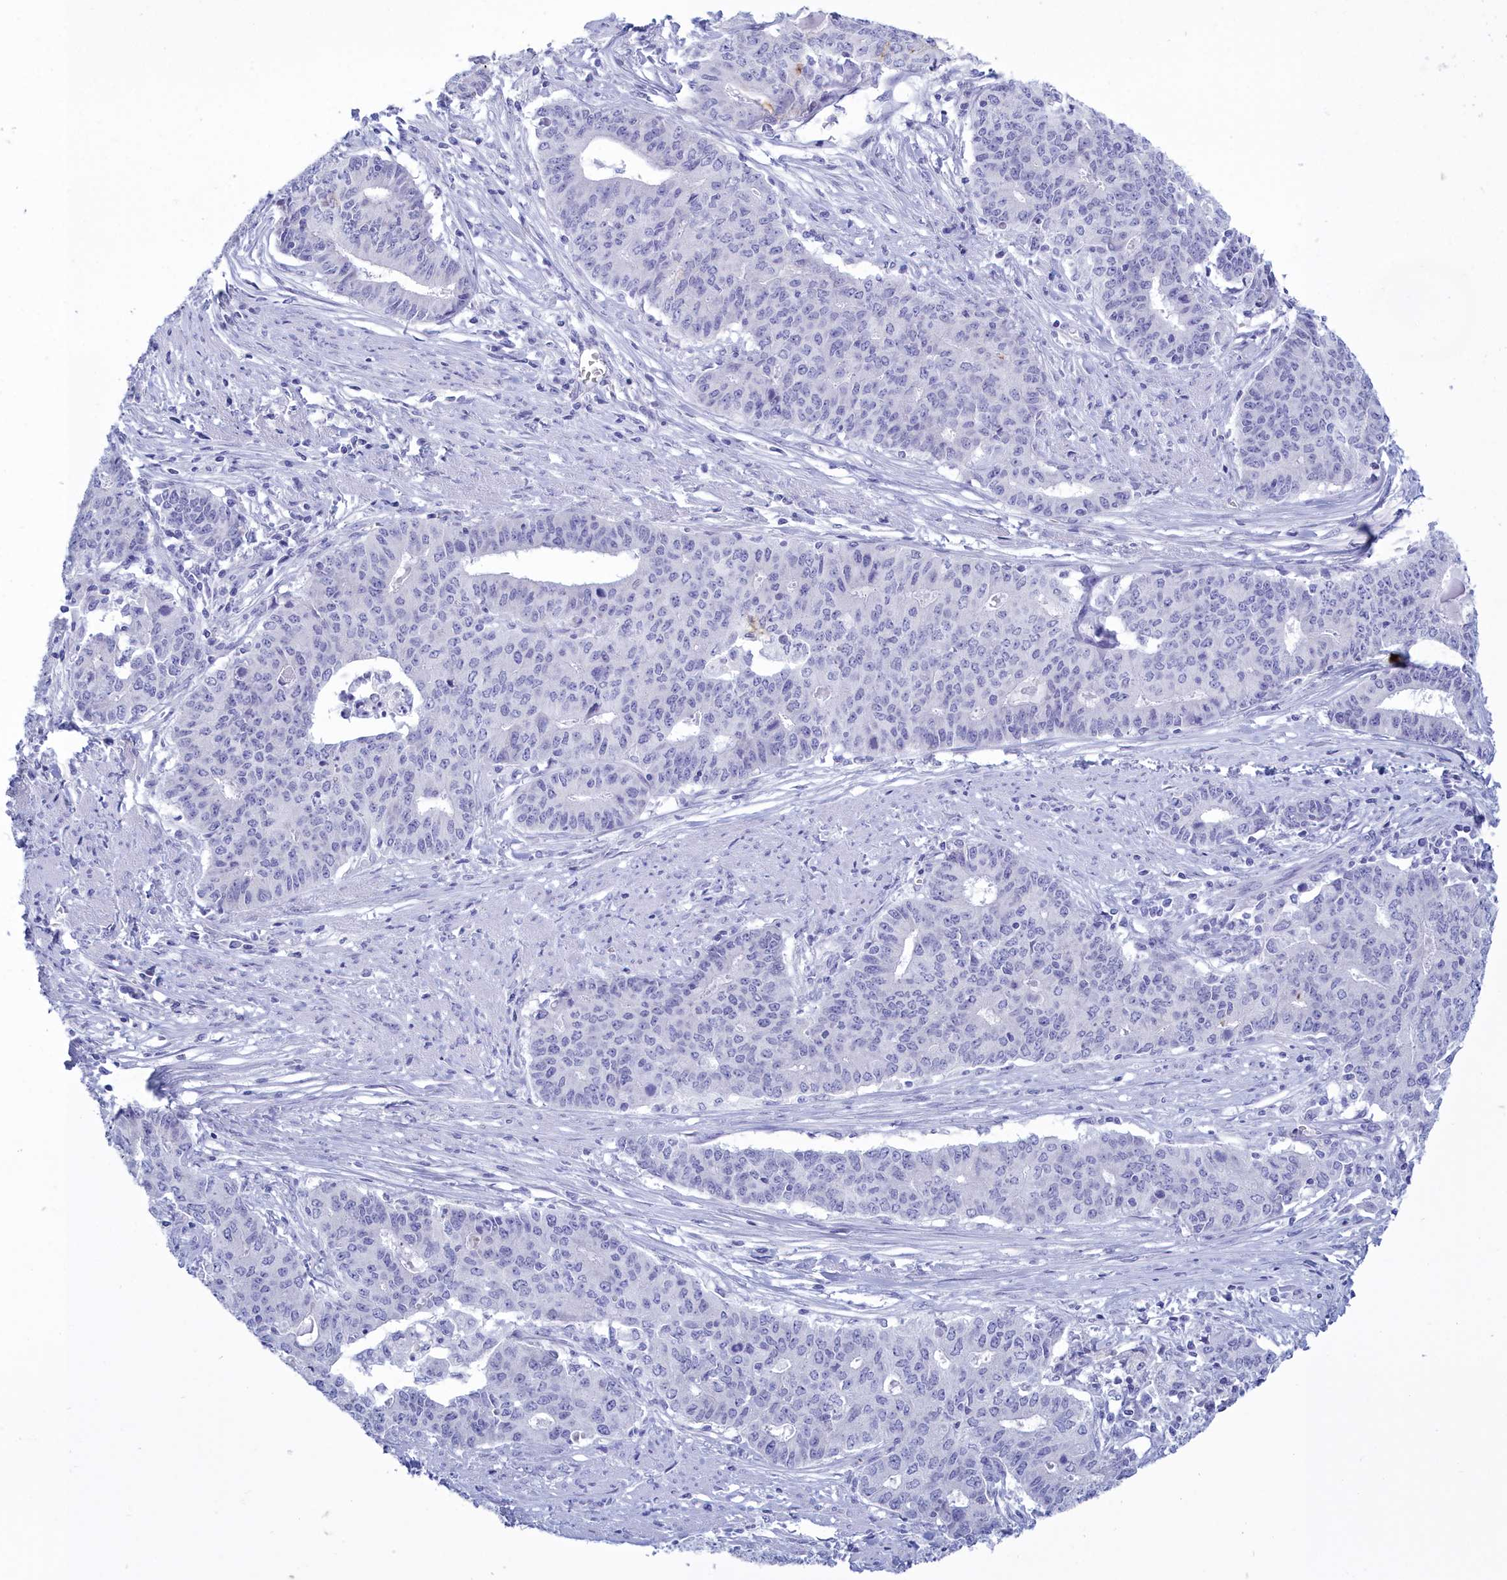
{"staining": {"intensity": "negative", "quantity": "none", "location": "none"}, "tissue": "endometrial cancer", "cell_type": "Tumor cells", "image_type": "cancer", "snomed": [{"axis": "morphology", "description": "Adenocarcinoma, NOS"}, {"axis": "topography", "description": "Endometrium"}], "caption": "Immunohistochemistry photomicrograph of neoplastic tissue: endometrial adenocarcinoma stained with DAB (3,3'-diaminobenzidine) shows no significant protein expression in tumor cells.", "gene": "TMEM97", "patient": {"sex": "female", "age": 59}}